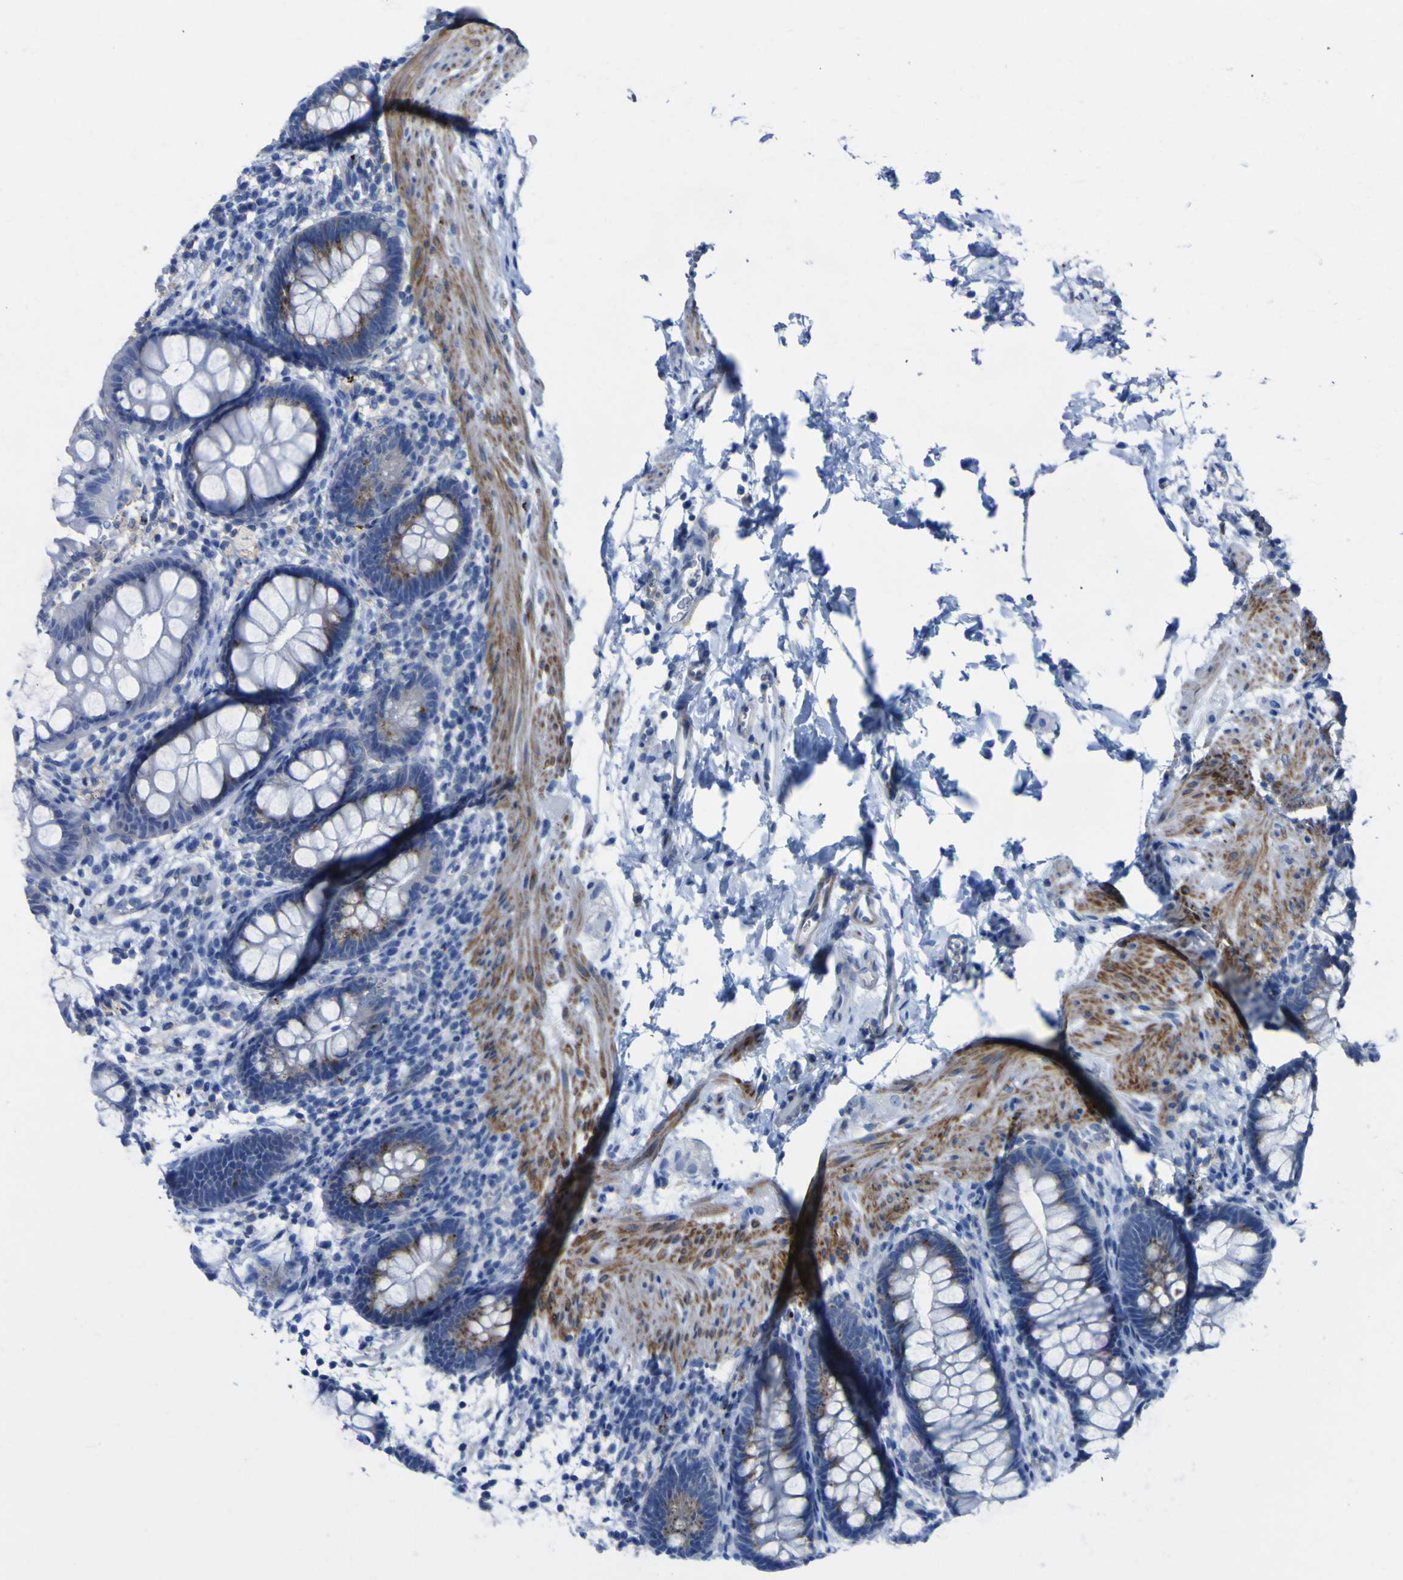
{"staining": {"intensity": "weak", "quantity": "<25%", "location": "cytoplasmic/membranous"}, "tissue": "rectum", "cell_type": "Glandular cells", "image_type": "normal", "snomed": [{"axis": "morphology", "description": "Normal tissue, NOS"}, {"axis": "topography", "description": "Rectum"}], "caption": "A high-resolution histopathology image shows immunohistochemistry staining of benign rectum, which reveals no significant positivity in glandular cells.", "gene": "AGO4", "patient": {"sex": "female", "age": 24}}